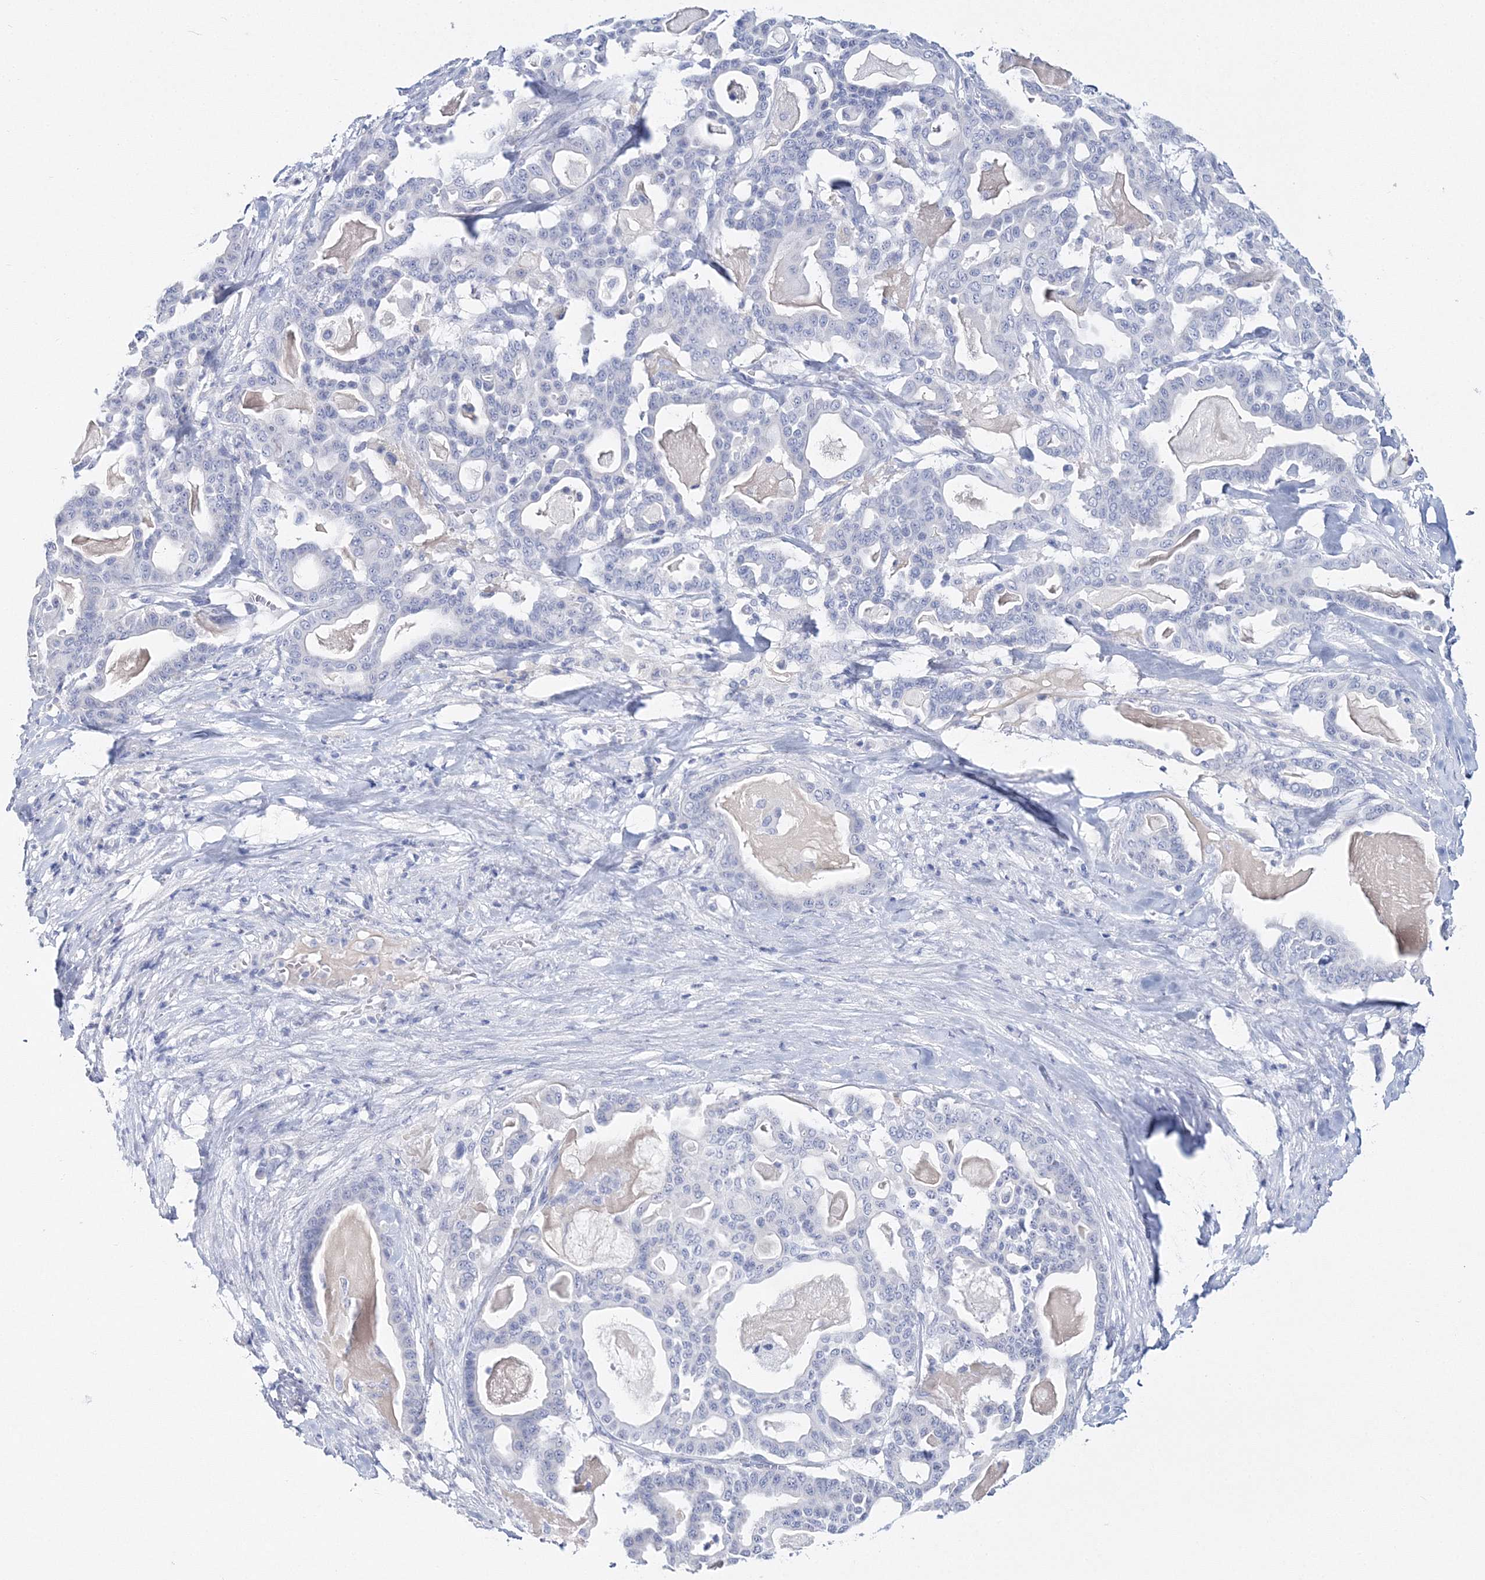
{"staining": {"intensity": "negative", "quantity": "none", "location": "none"}, "tissue": "pancreatic cancer", "cell_type": "Tumor cells", "image_type": "cancer", "snomed": [{"axis": "morphology", "description": "Adenocarcinoma, NOS"}, {"axis": "topography", "description": "Pancreas"}], "caption": "IHC of human adenocarcinoma (pancreatic) shows no staining in tumor cells. Brightfield microscopy of immunohistochemistry (IHC) stained with DAB (brown) and hematoxylin (blue), captured at high magnification.", "gene": "MYOZ2", "patient": {"sex": "male", "age": 63}}